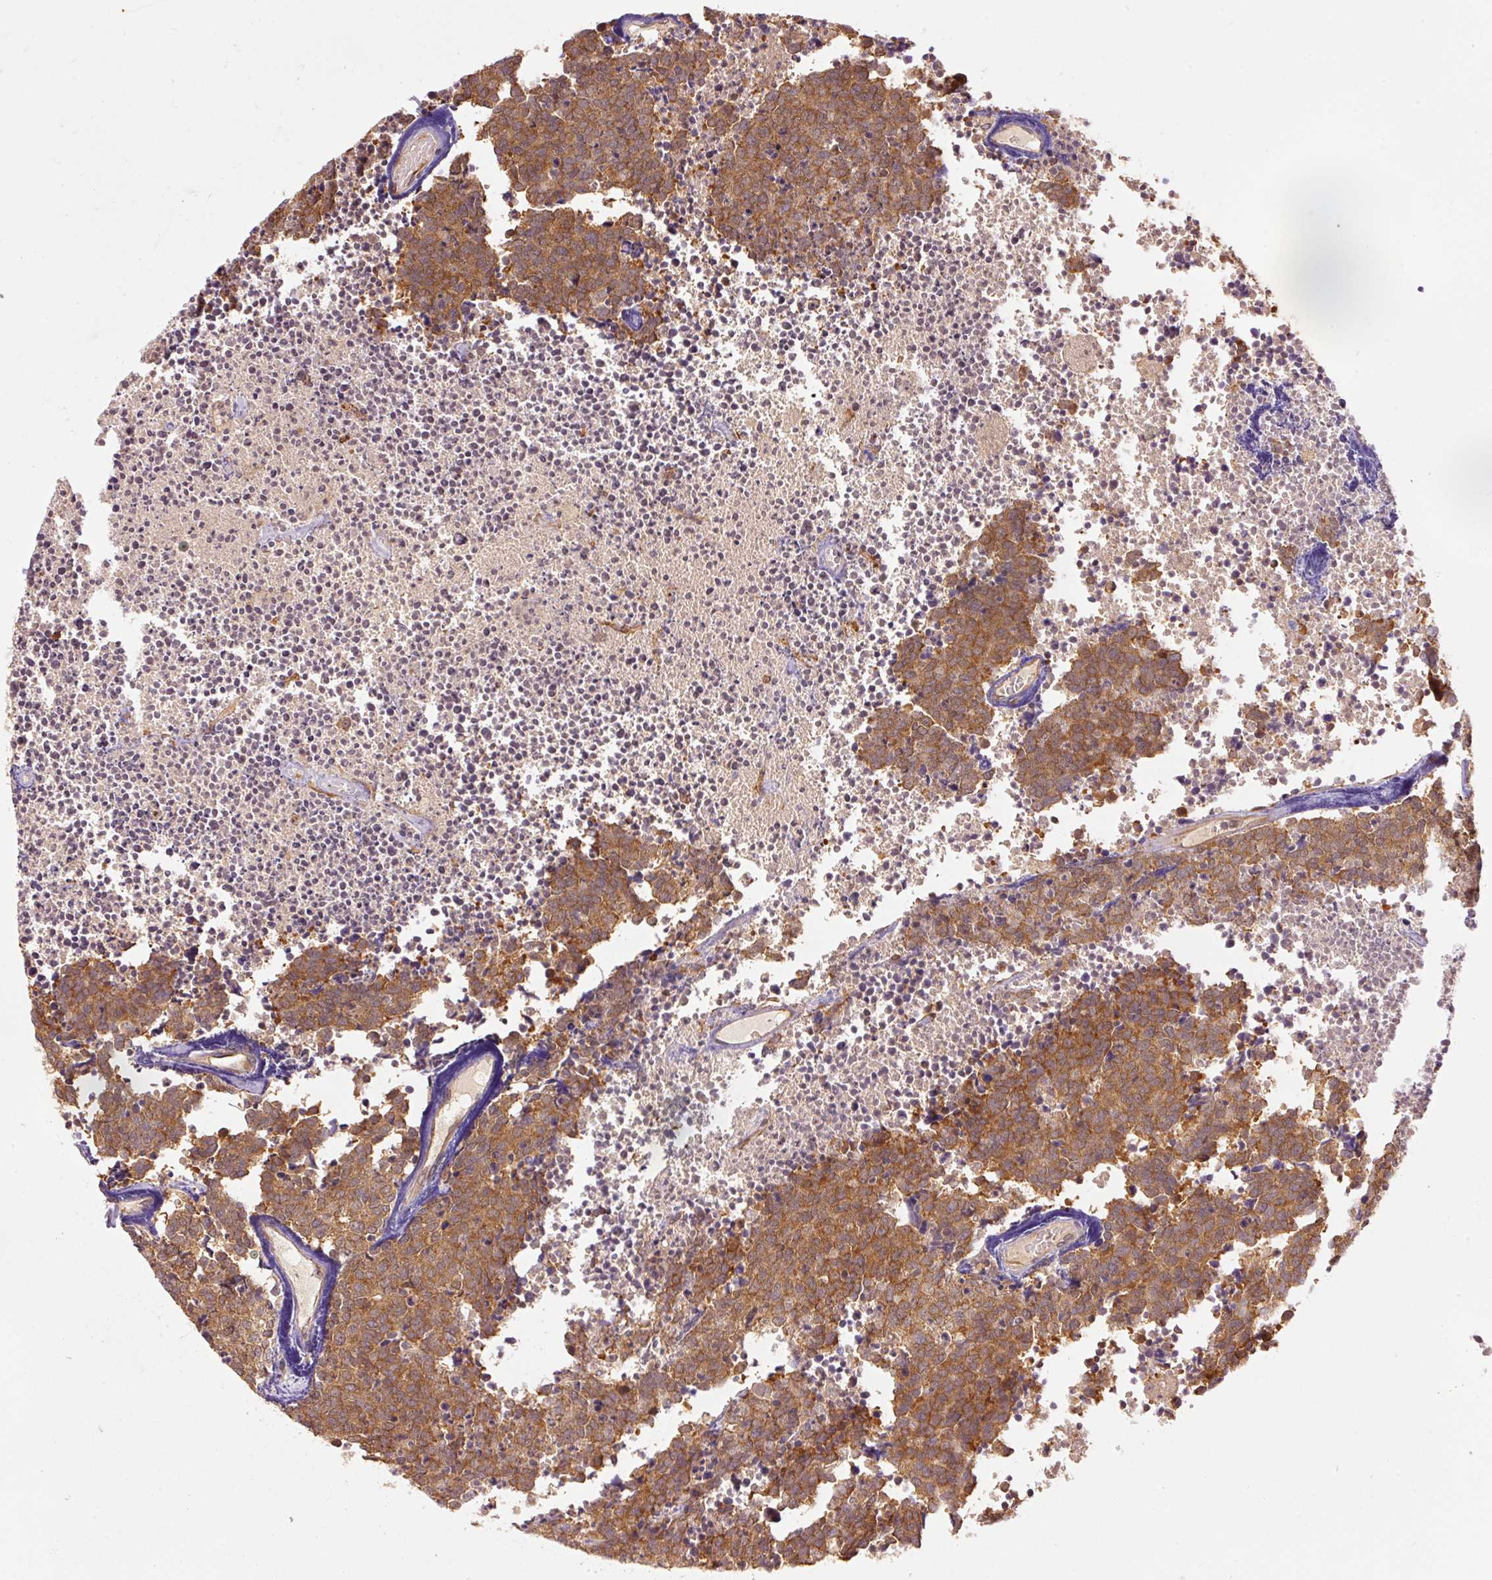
{"staining": {"intensity": "strong", "quantity": ">75%", "location": "cytoplasmic/membranous"}, "tissue": "carcinoid", "cell_type": "Tumor cells", "image_type": "cancer", "snomed": [{"axis": "morphology", "description": "Carcinoid, malignant, NOS"}, {"axis": "topography", "description": "Skin"}], "caption": "Carcinoid stained for a protein displays strong cytoplasmic/membranous positivity in tumor cells.", "gene": "PDAP1", "patient": {"sex": "female", "age": 79}}